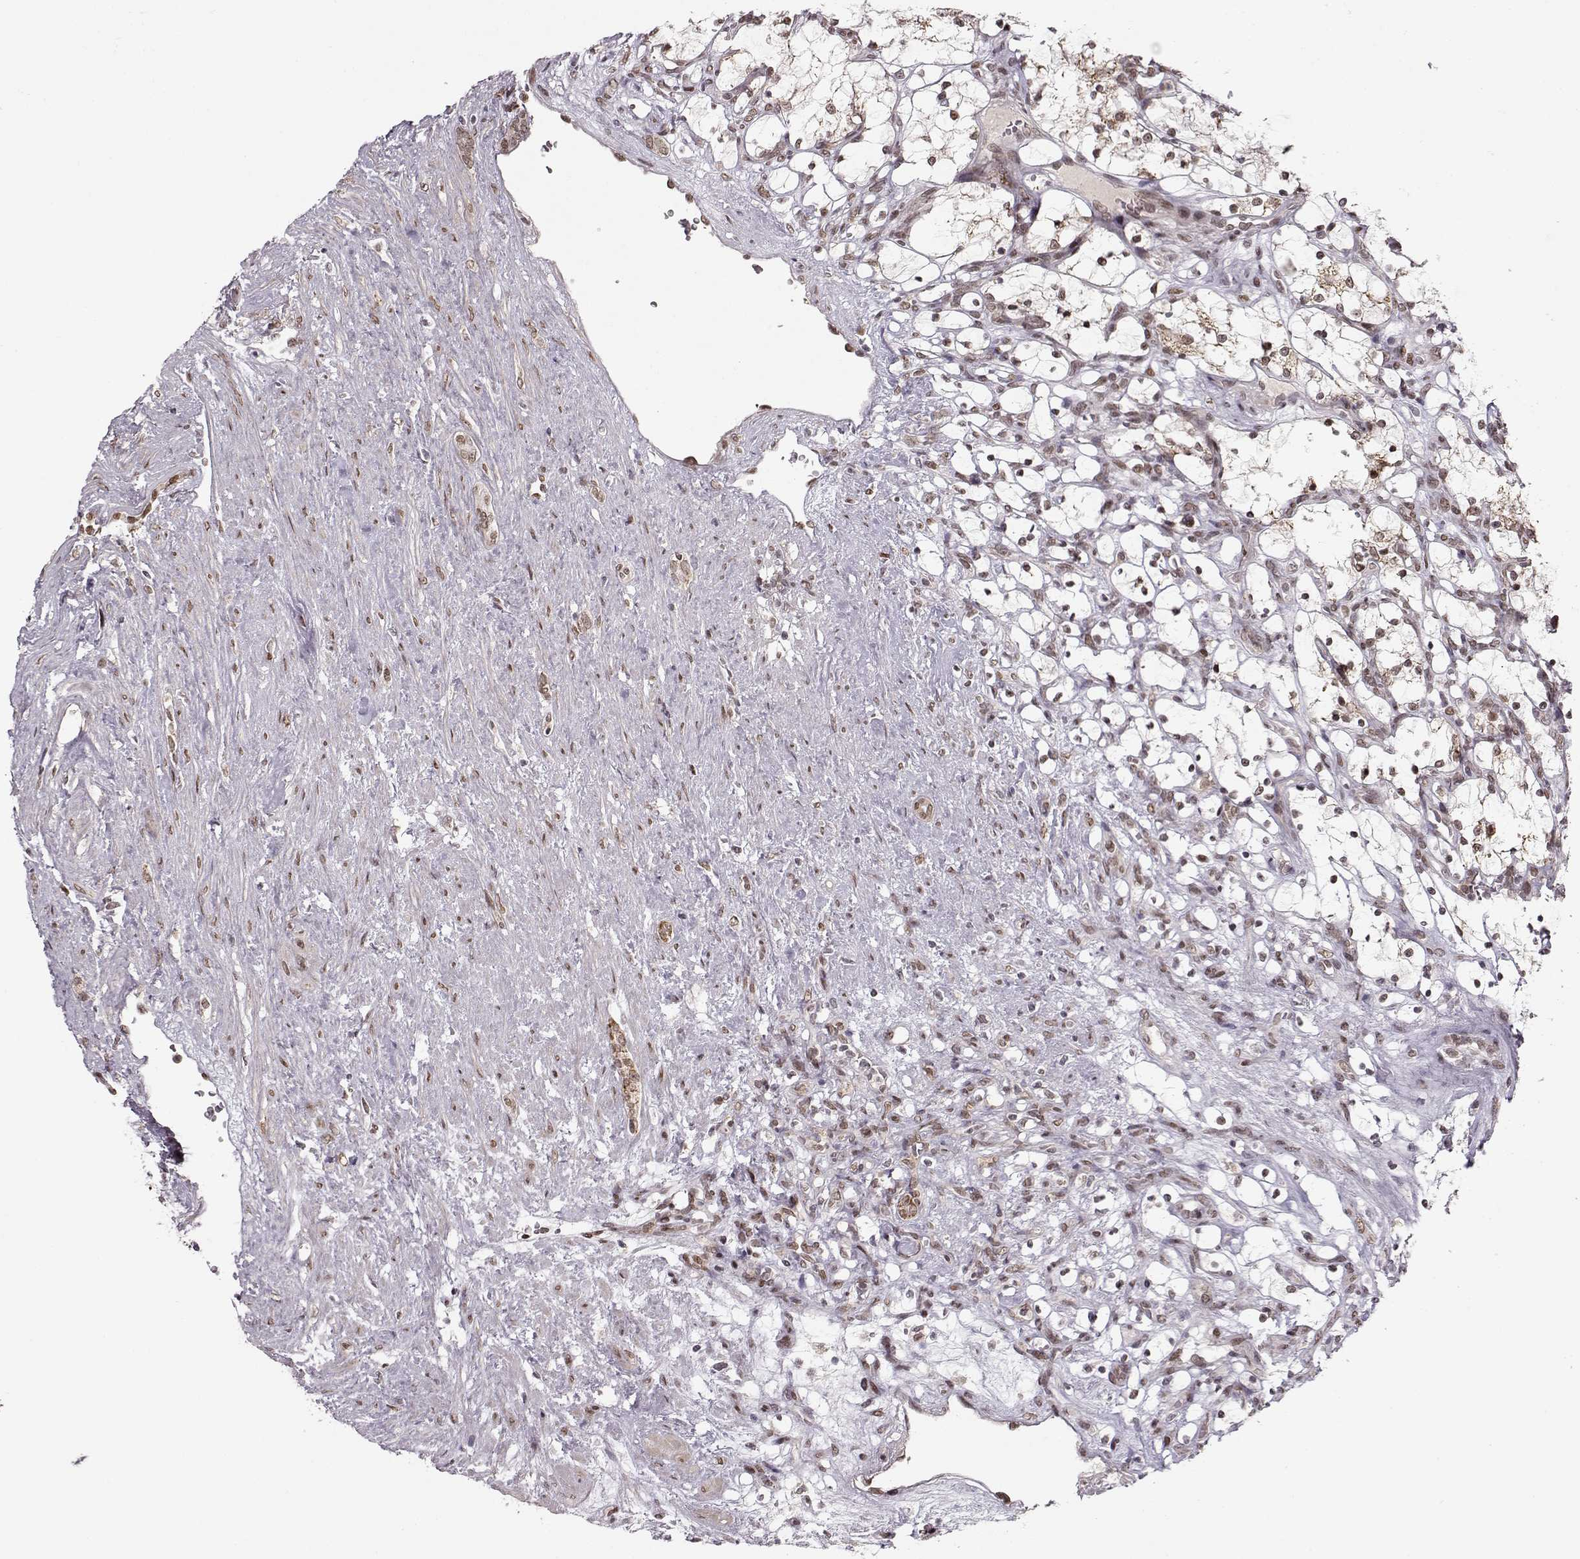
{"staining": {"intensity": "weak", "quantity": ">75%", "location": "cytoplasmic/membranous,nuclear"}, "tissue": "renal cancer", "cell_type": "Tumor cells", "image_type": "cancer", "snomed": [{"axis": "morphology", "description": "Adenocarcinoma, NOS"}, {"axis": "topography", "description": "Kidney"}], "caption": "There is low levels of weak cytoplasmic/membranous and nuclear expression in tumor cells of renal adenocarcinoma, as demonstrated by immunohistochemical staining (brown color).", "gene": "RAI1", "patient": {"sex": "female", "age": 69}}